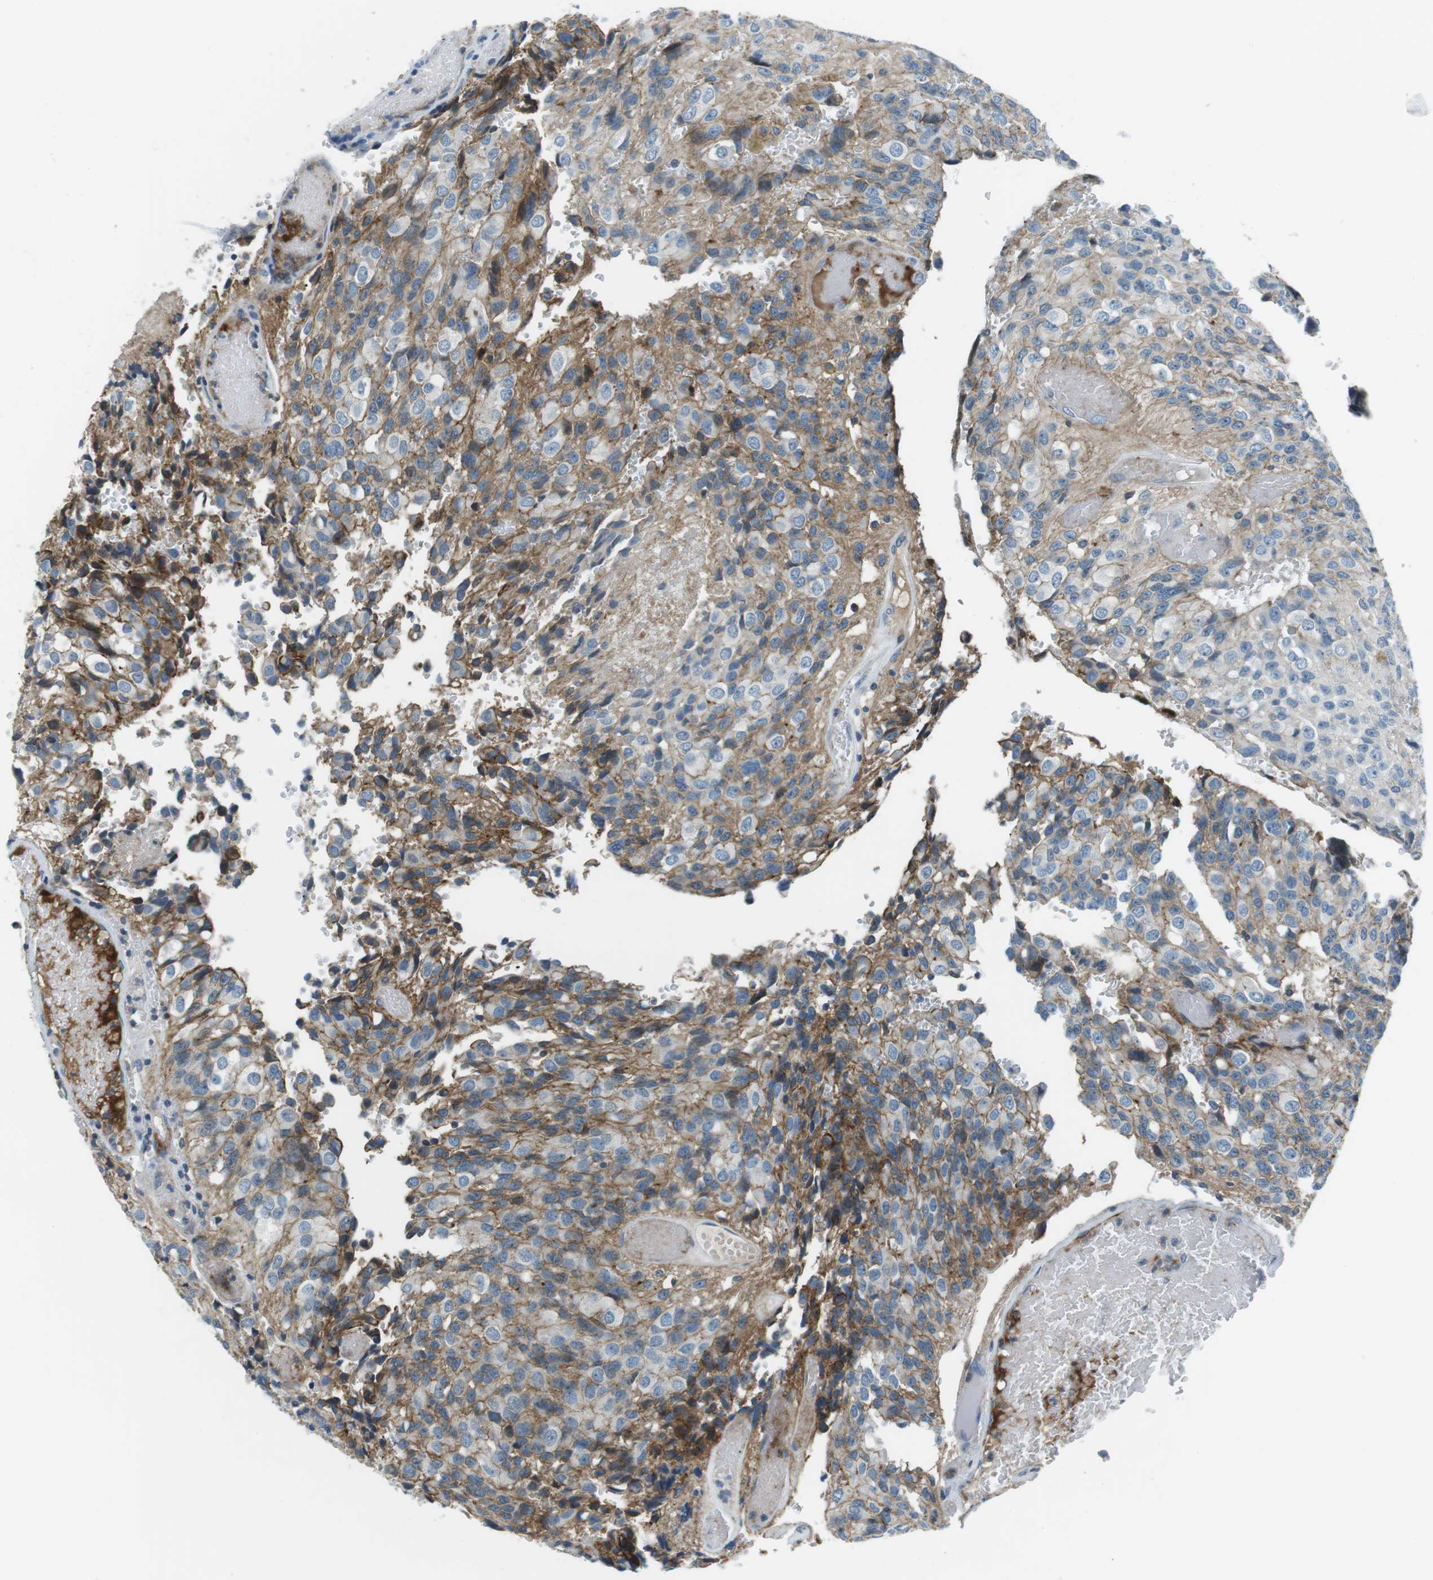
{"staining": {"intensity": "negative", "quantity": "none", "location": "none"}, "tissue": "glioma", "cell_type": "Tumor cells", "image_type": "cancer", "snomed": [{"axis": "morphology", "description": "Glioma, malignant, High grade"}, {"axis": "topography", "description": "Brain"}], "caption": "An image of human high-grade glioma (malignant) is negative for staining in tumor cells. Brightfield microscopy of immunohistochemistry stained with DAB (brown) and hematoxylin (blue), captured at high magnification.", "gene": "ARVCF", "patient": {"sex": "male", "age": 32}}